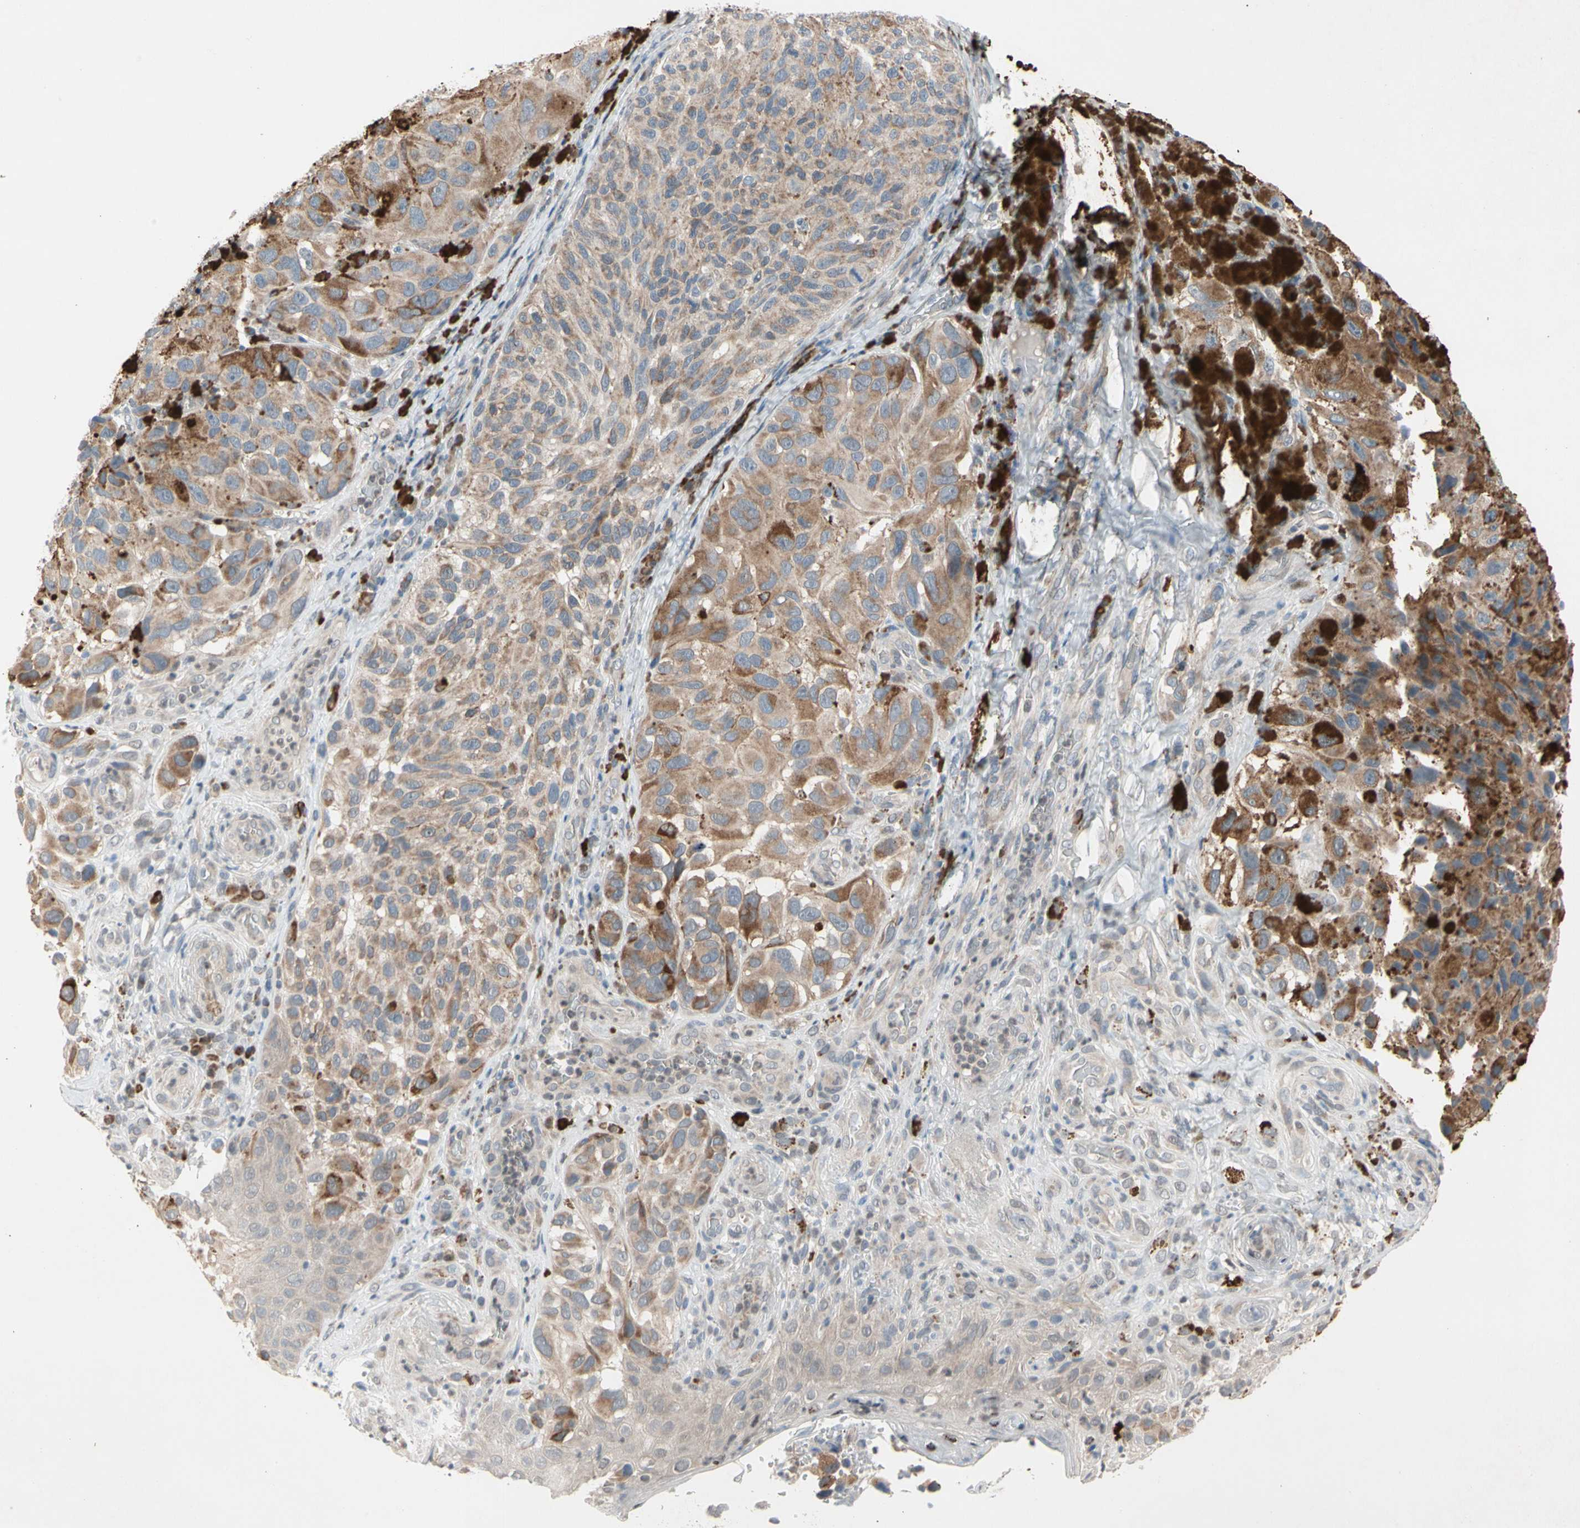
{"staining": {"intensity": "moderate", "quantity": ">75%", "location": "cytoplasmic/membranous"}, "tissue": "melanoma", "cell_type": "Tumor cells", "image_type": "cancer", "snomed": [{"axis": "morphology", "description": "Malignant melanoma, NOS"}, {"axis": "topography", "description": "Skin"}], "caption": "IHC photomicrograph of human malignant melanoma stained for a protein (brown), which reveals medium levels of moderate cytoplasmic/membranous positivity in about >75% of tumor cells.", "gene": "MARK1", "patient": {"sex": "female", "age": 73}}